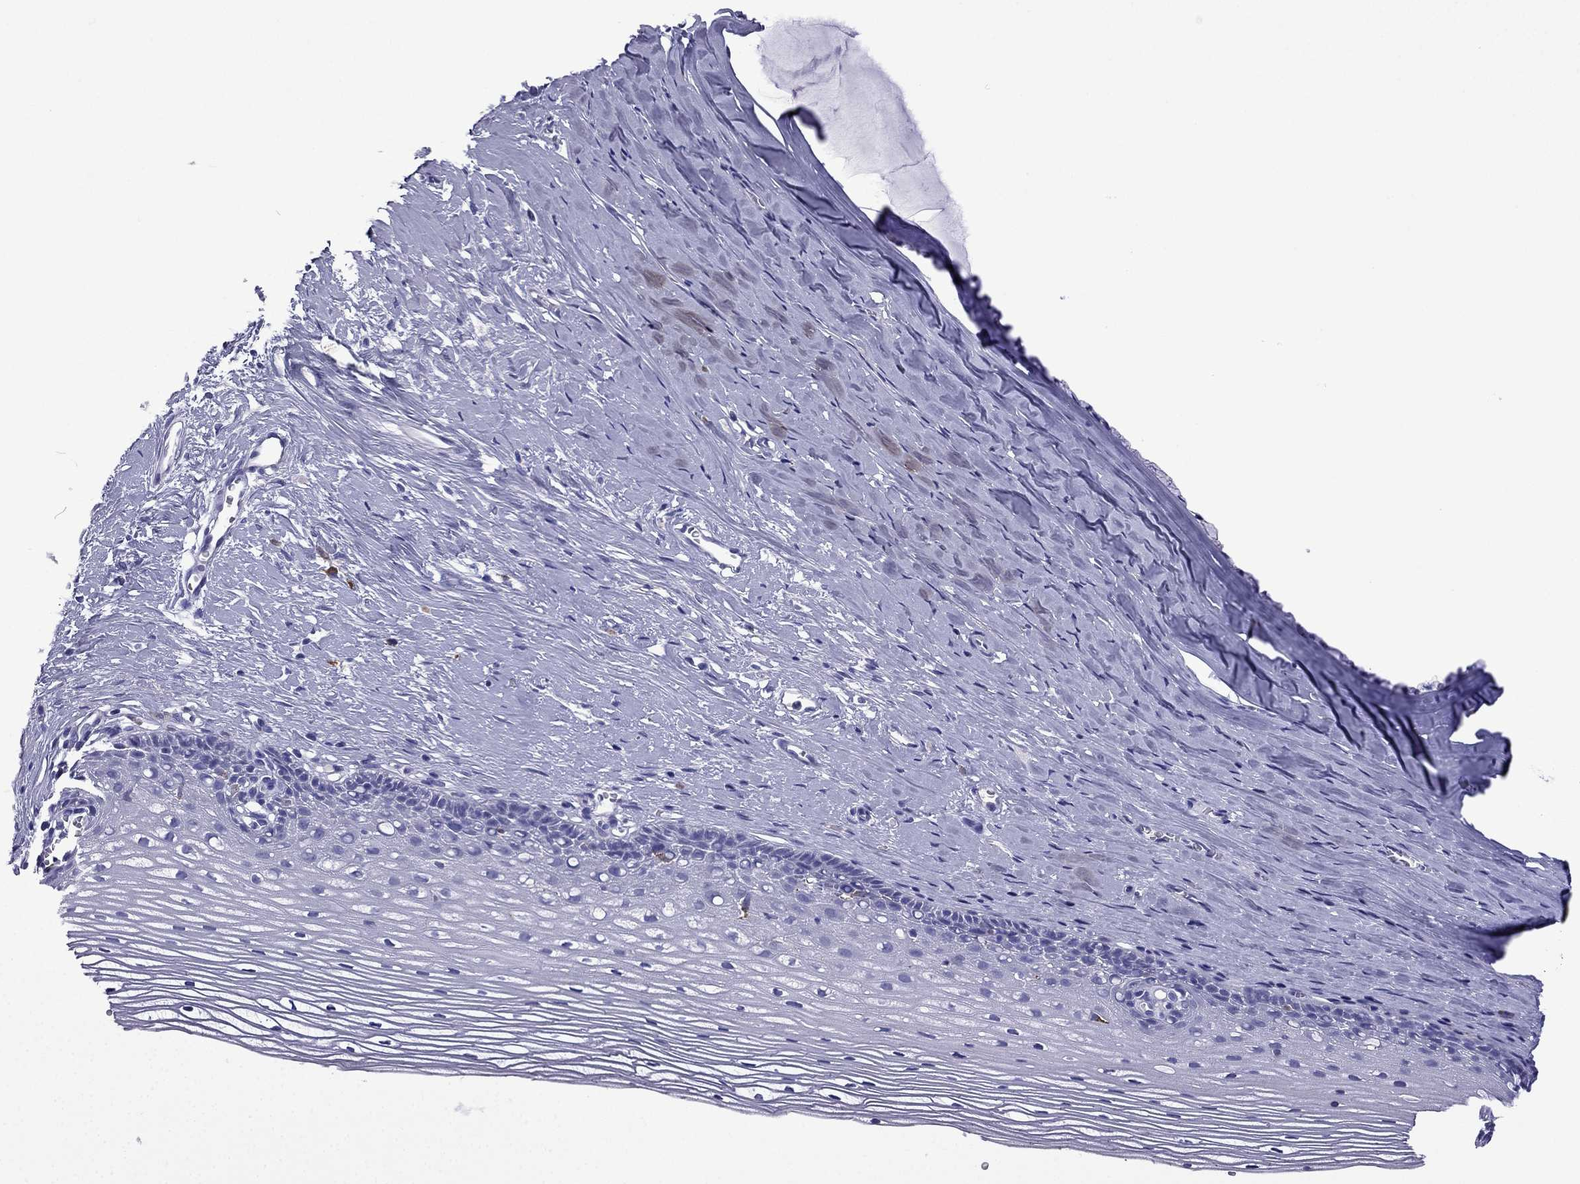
{"staining": {"intensity": "negative", "quantity": "none", "location": "none"}, "tissue": "cervix", "cell_type": "Glandular cells", "image_type": "normal", "snomed": [{"axis": "morphology", "description": "Normal tissue, NOS"}, {"axis": "topography", "description": "Cervix"}], "caption": "Immunohistochemistry (IHC) histopathology image of normal human cervix stained for a protein (brown), which demonstrates no expression in glandular cells.", "gene": "TSSK4", "patient": {"sex": "female", "age": 40}}